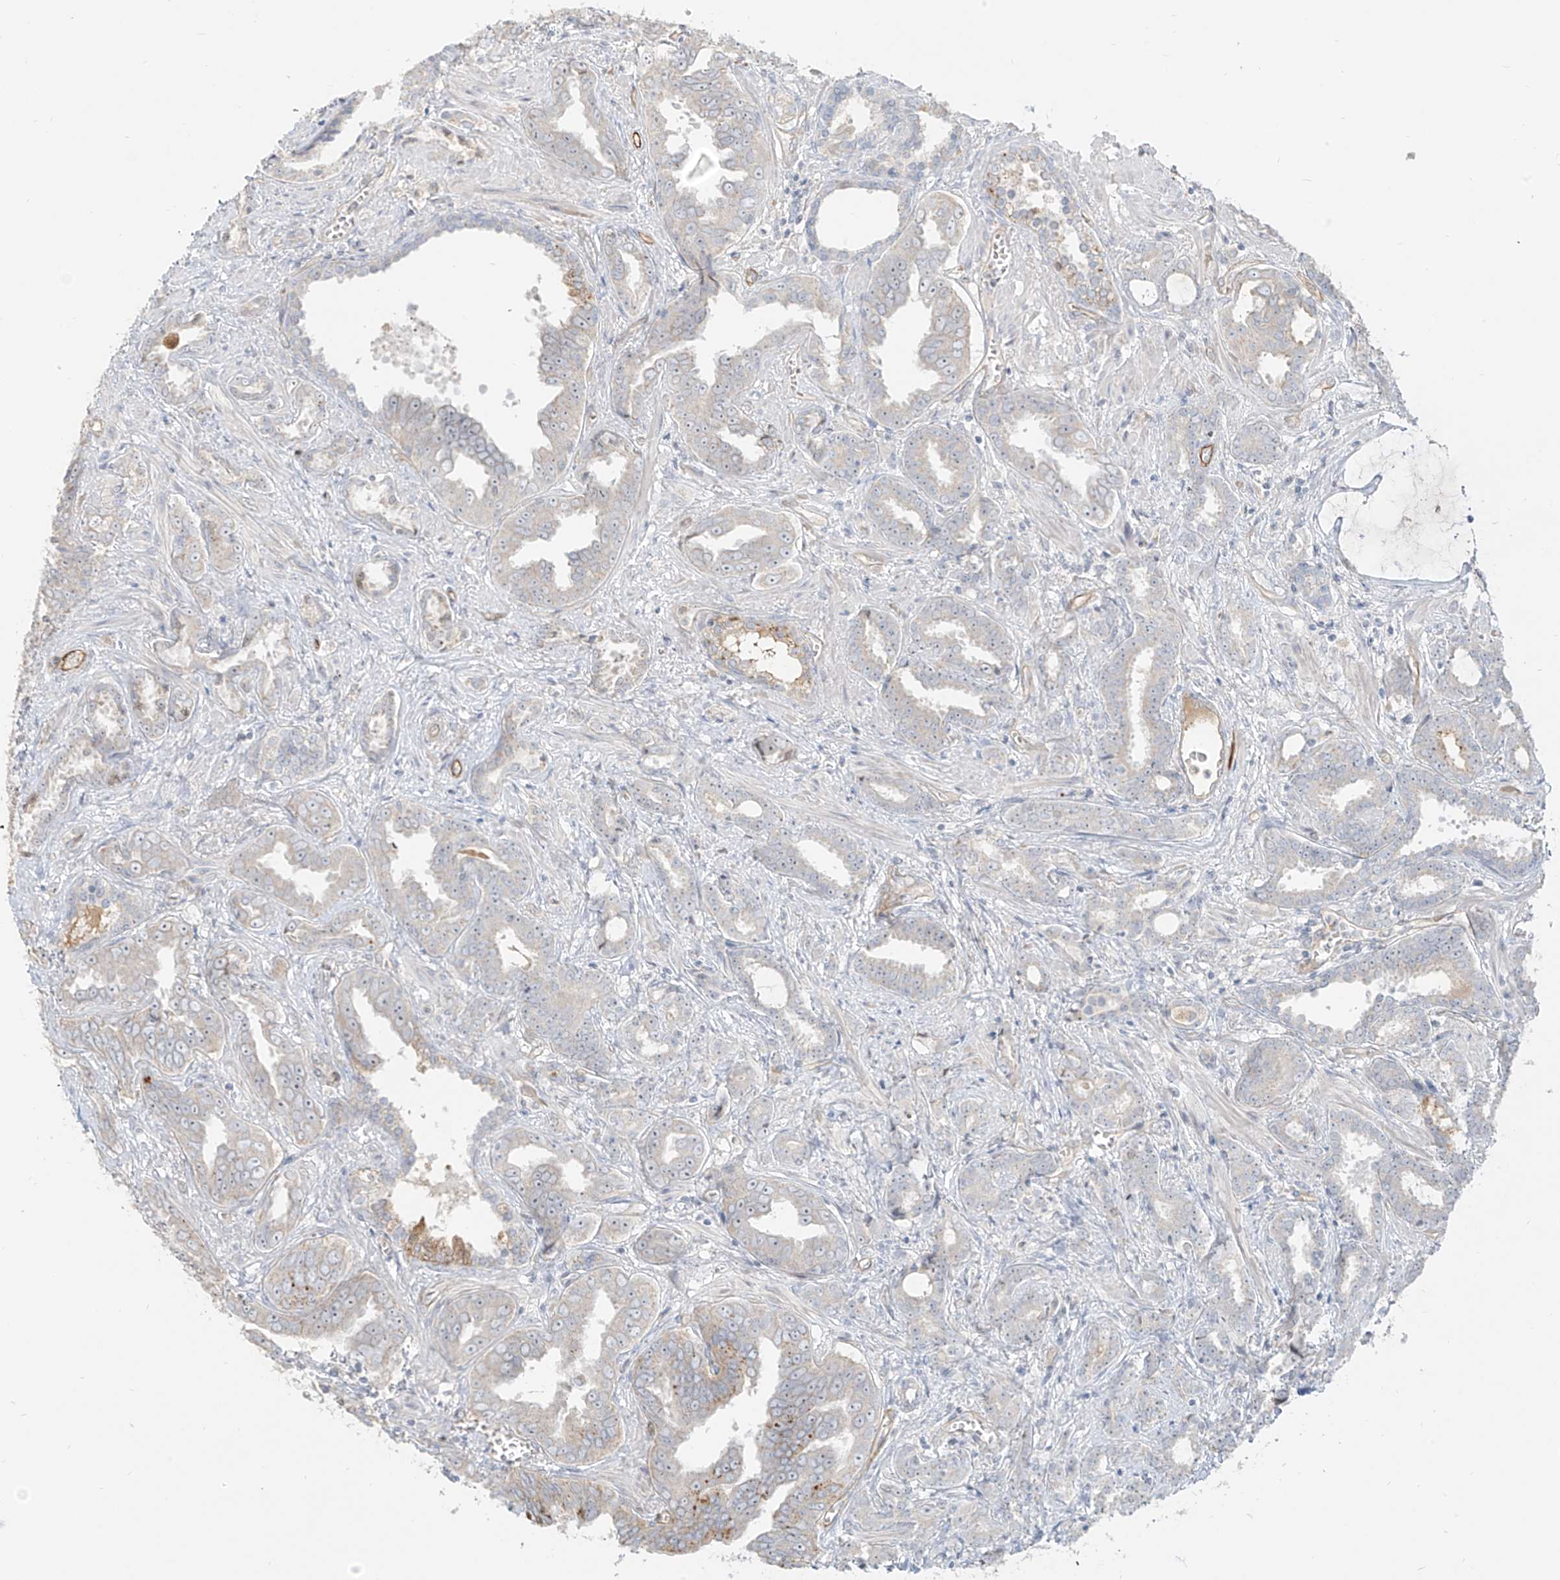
{"staining": {"intensity": "negative", "quantity": "none", "location": "none"}, "tissue": "prostate cancer", "cell_type": "Tumor cells", "image_type": "cancer", "snomed": [{"axis": "morphology", "description": "Adenocarcinoma, High grade"}, {"axis": "topography", "description": "Prostate and seminal vesicle, NOS"}], "caption": "DAB (3,3'-diaminobenzidine) immunohistochemical staining of prostate cancer (adenocarcinoma (high-grade)) demonstrates no significant positivity in tumor cells.", "gene": "C2orf42", "patient": {"sex": "male", "age": 67}}